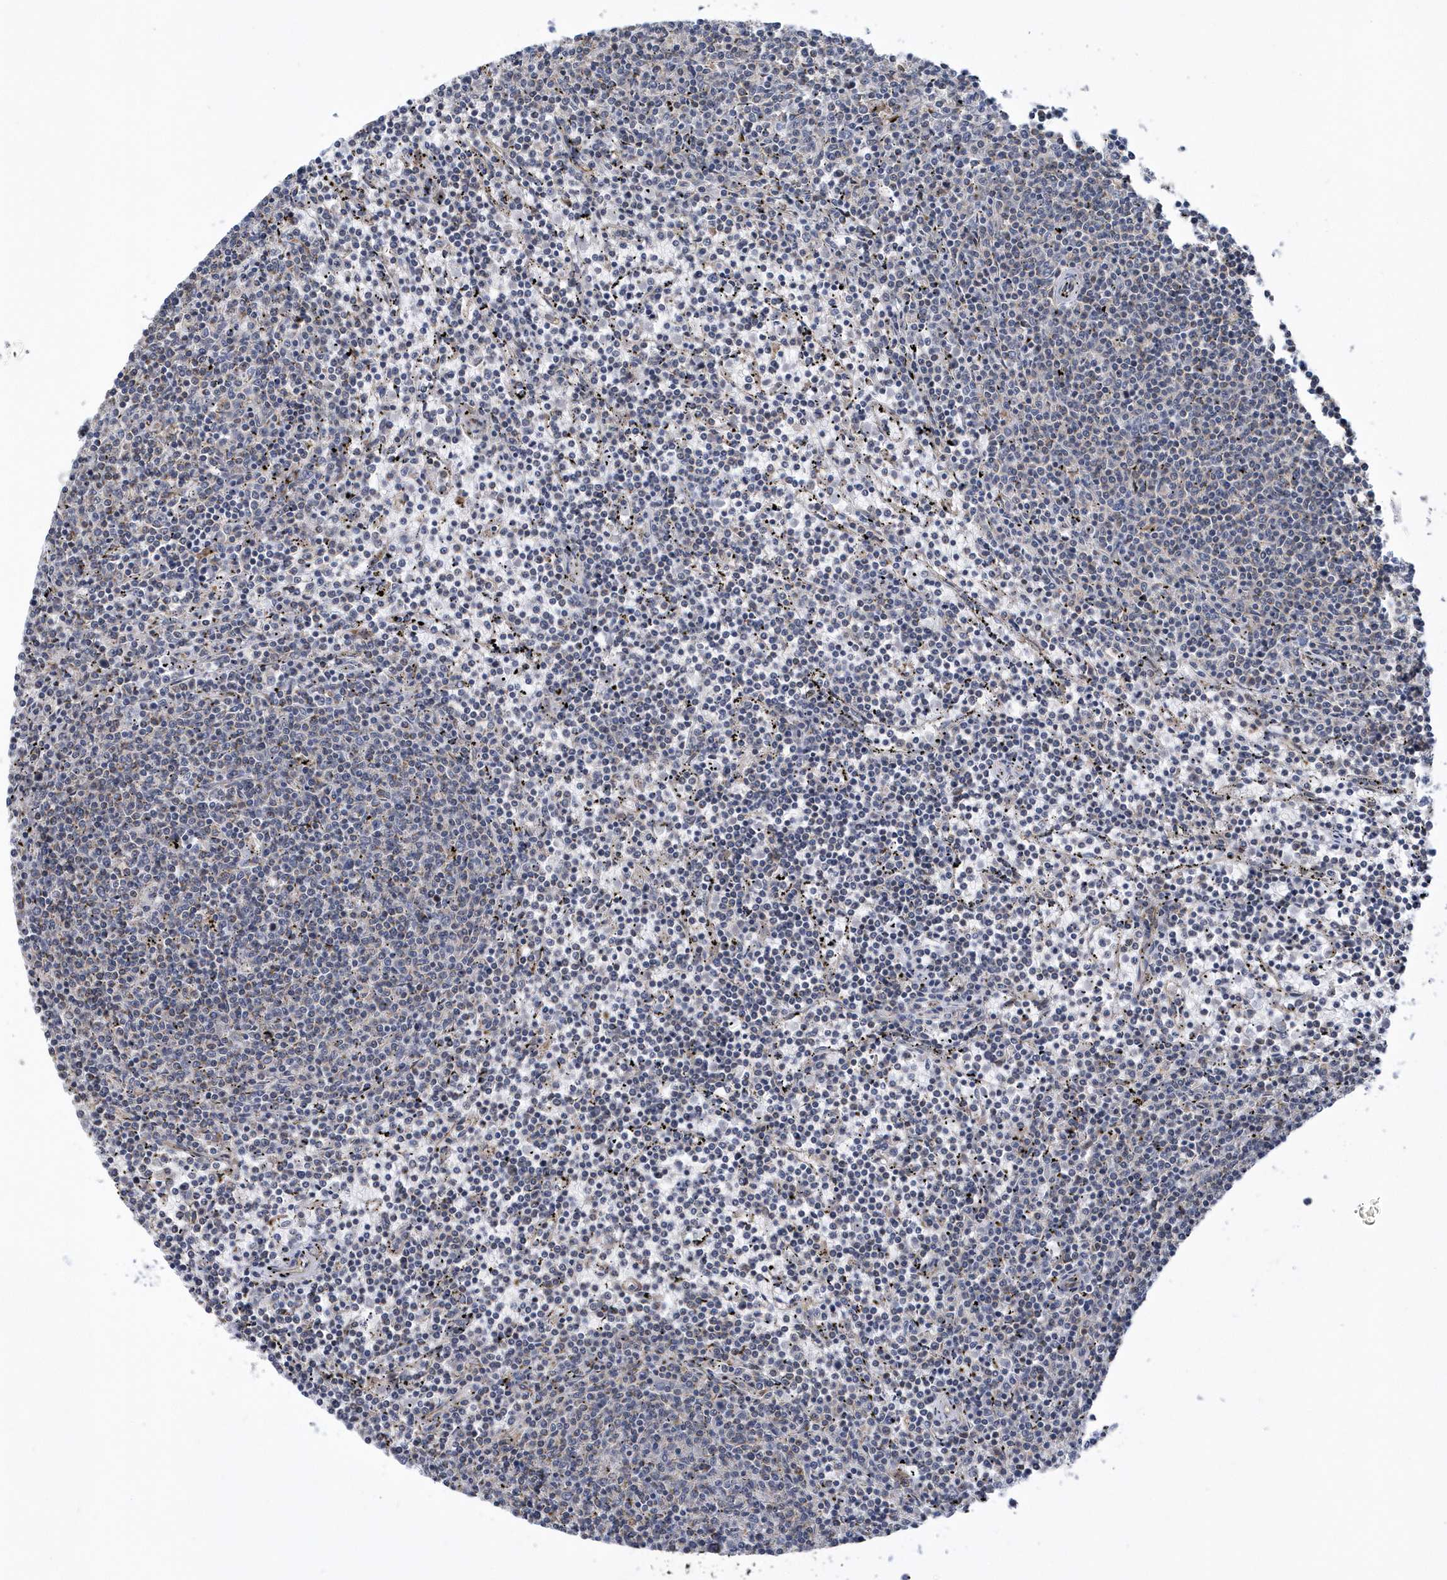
{"staining": {"intensity": "negative", "quantity": "none", "location": "none"}, "tissue": "lymphoma", "cell_type": "Tumor cells", "image_type": "cancer", "snomed": [{"axis": "morphology", "description": "Malignant lymphoma, non-Hodgkin's type, Low grade"}, {"axis": "topography", "description": "Spleen"}], "caption": "The photomicrograph reveals no staining of tumor cells in low-grade malignant lymphoma, non-Hodgkin's type. (Brightfield microscopy of DAB (3,3'-diaminobenzidine) immunohistochemistry at high magnification).", "gene": "VWA5B2", "patient": {"sex": "female", "age": 50}}